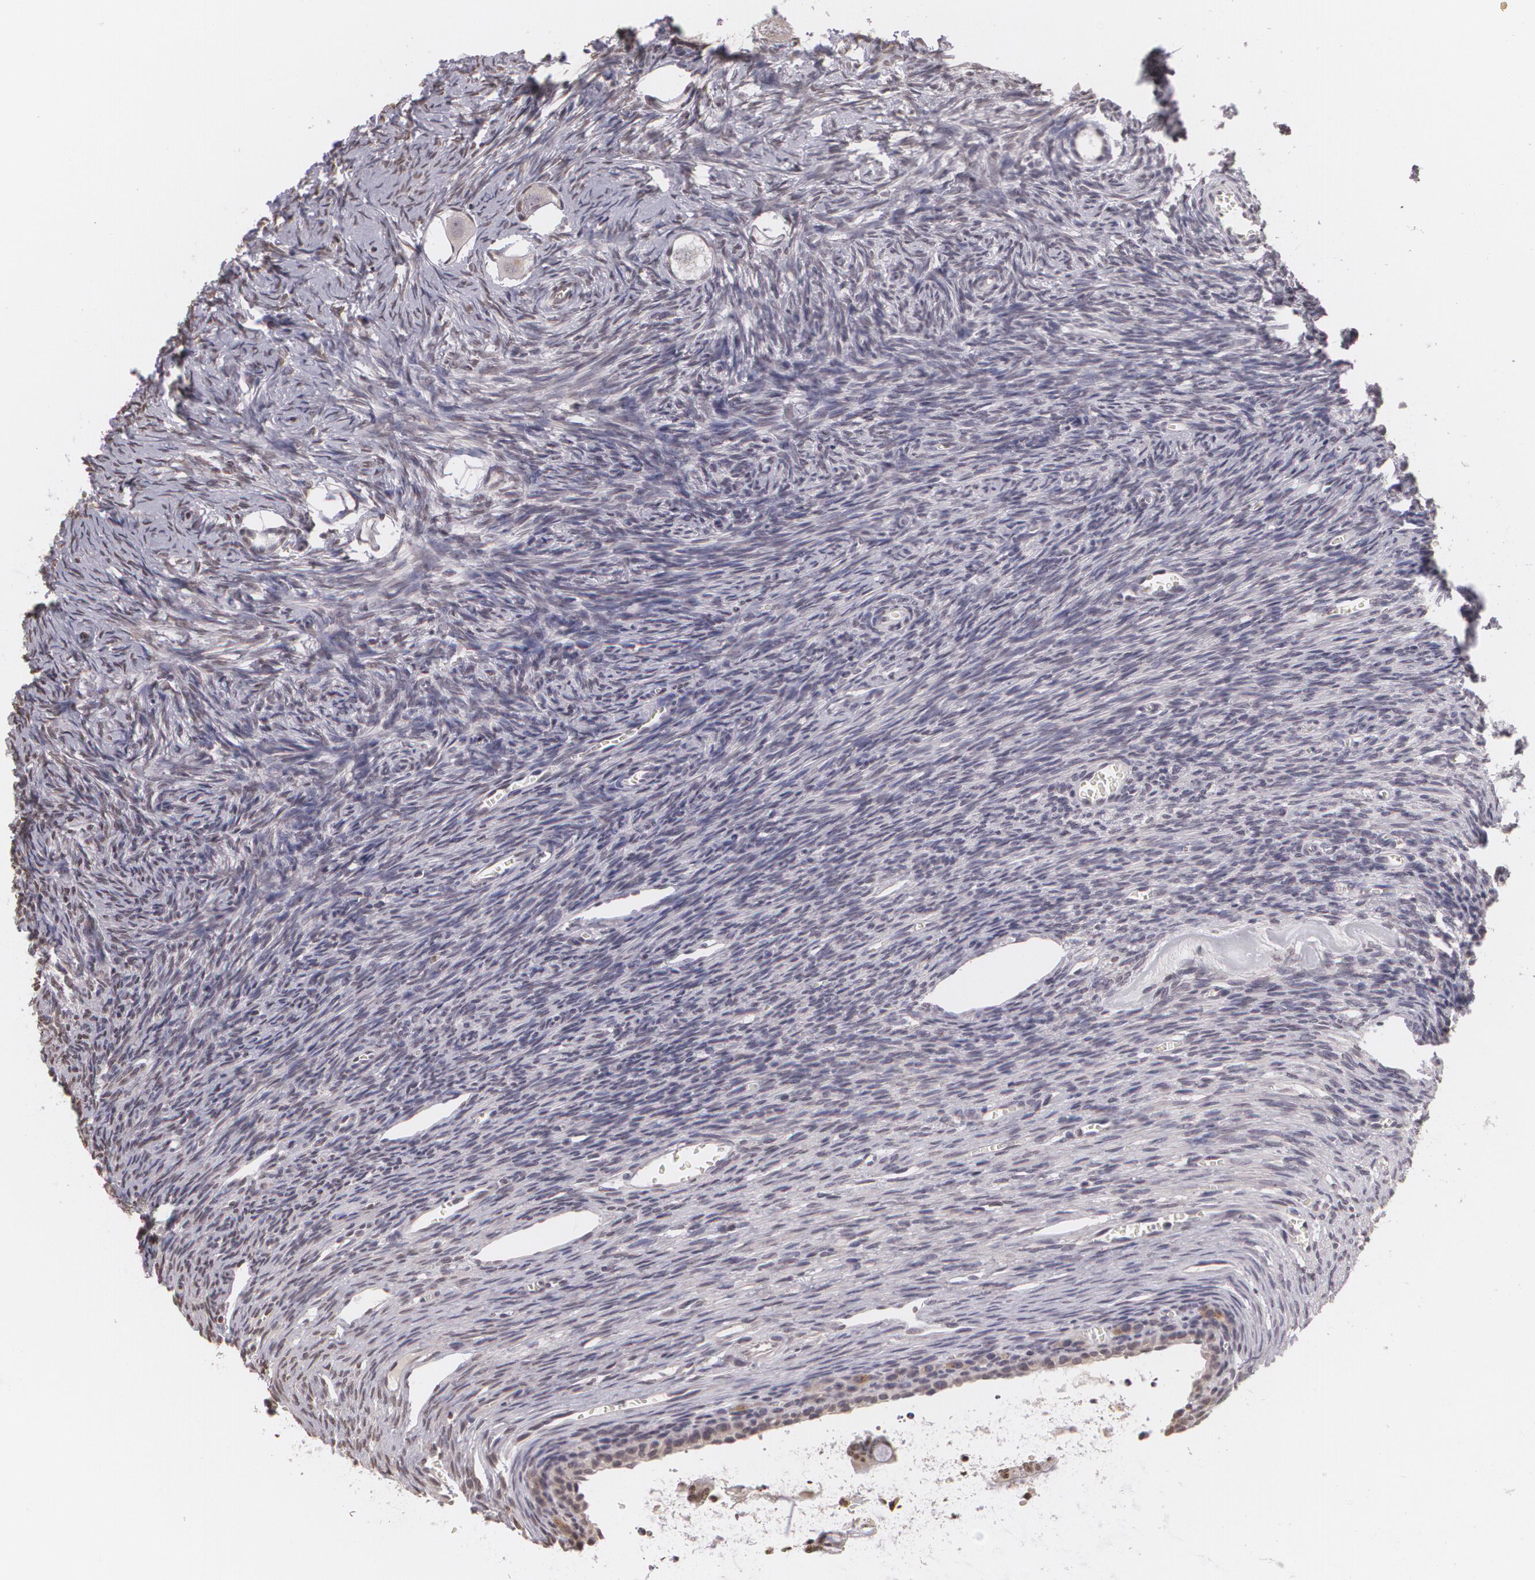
{"staining": {"intensity": "negative", "quantity": "none", "location": "none"}, "tissue": "ovary", "cell_type": "Follicle cells", "image_type": "normal", "snomed": [{"axis": "morphology", "description": "Normal tissue, NOS"}, {"axis": "topography", "description": "Ovary"}], "caption": "DAB immunohistochemical staining of unremarkable human ovary displays no significant positivity in follicle cells. (DAB IHC, high magnification).", "gene": "MUC1", "patient": {"sex": "female", "age": 27}}